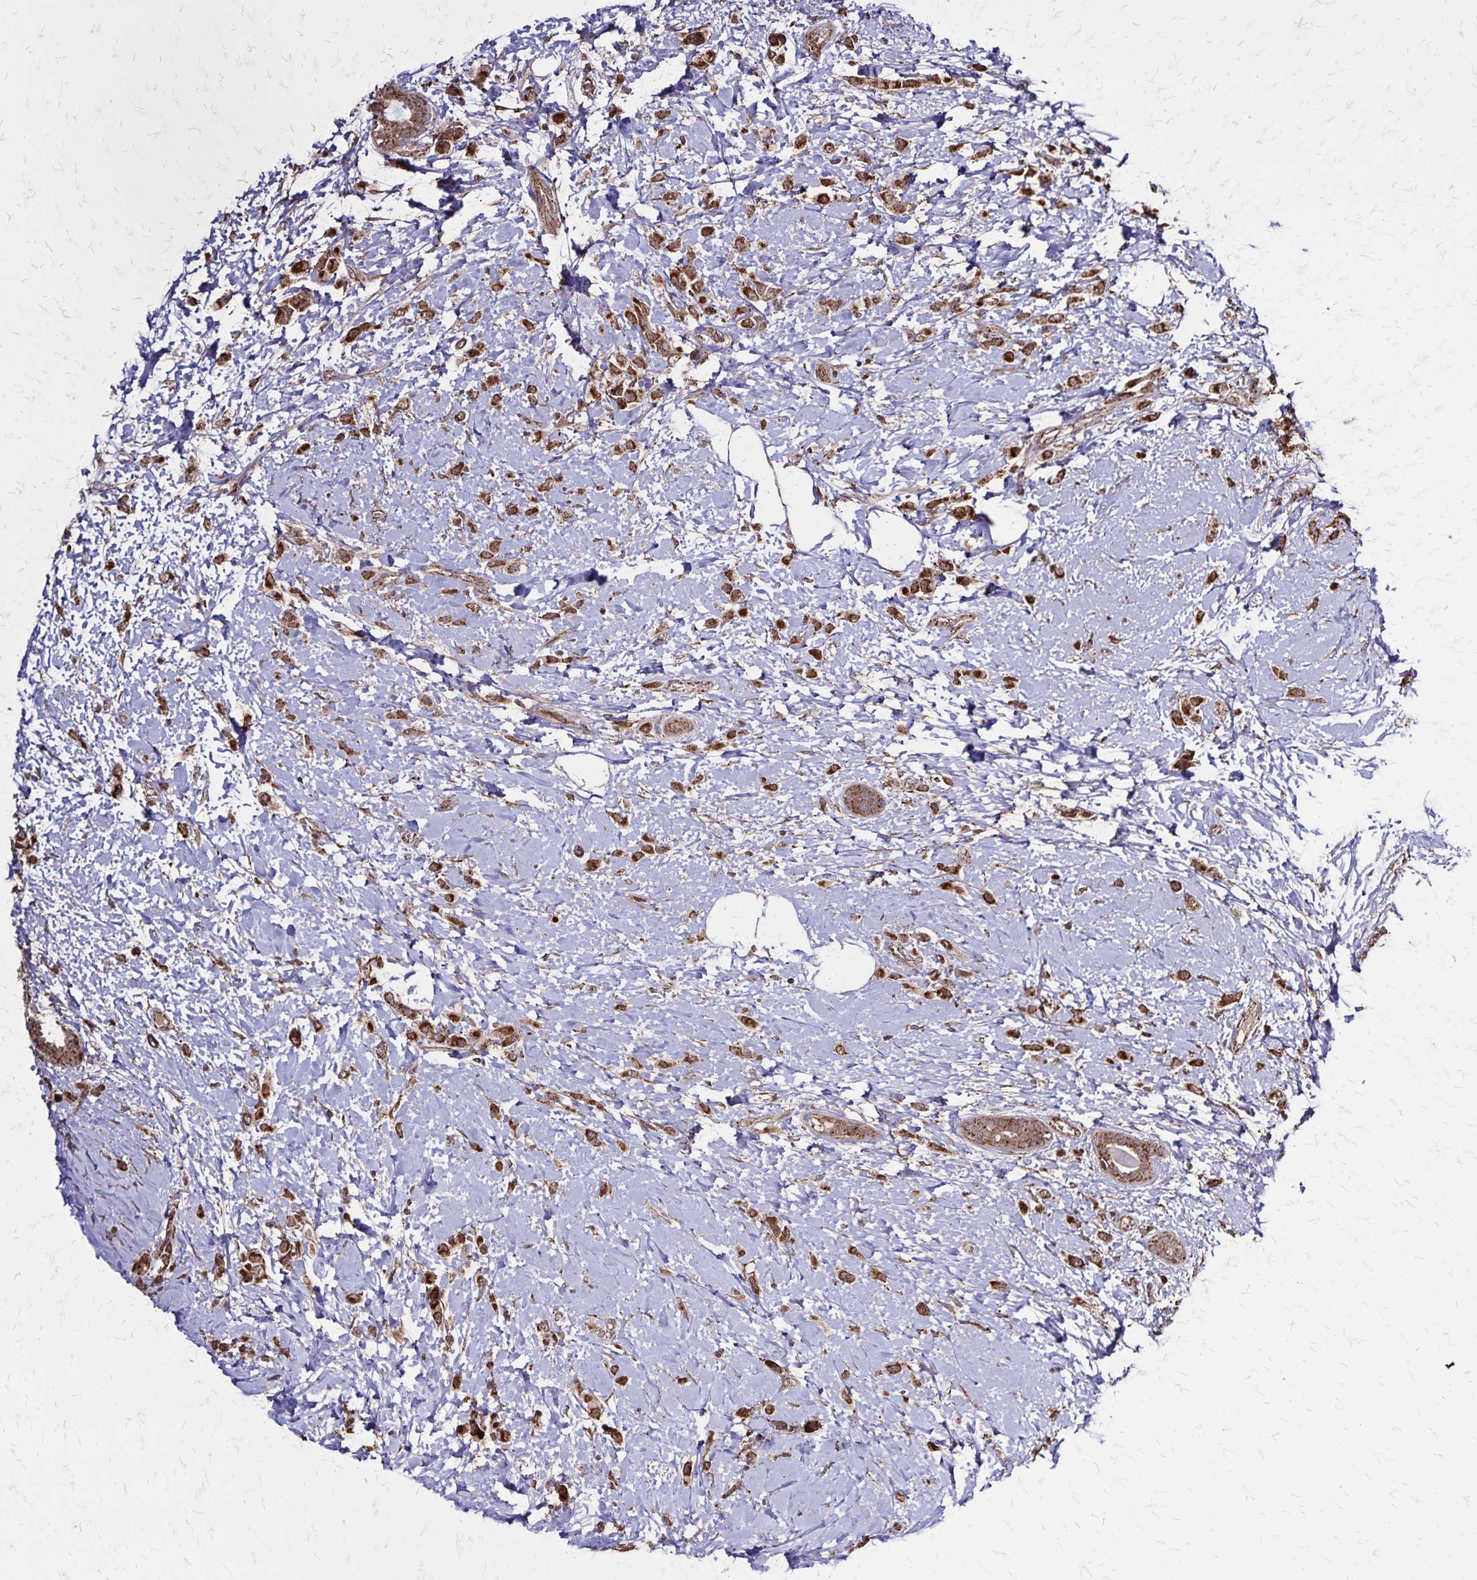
{"staining": {"intensity": "strong", "quantity": ">75%", "location": "cytoplasmic/membranous"}, "tissue": "breast cancer", "cell_type": "Tumor cells", "image_type": "cancer", "snomed": [{"axis": "morphology", "description": "Lobular carcinoma"}, {"axis": "topography", "description": "Breast"}], "caption": "Breast lobular carcinoma stained with DAB immunohistochemistry (IHC) shows high levels of strong cytoplasmic/membranous staining in about >75% of tumor cells.", "gene": "NFS1", "patient": {"sex": "female", "age": 66}}